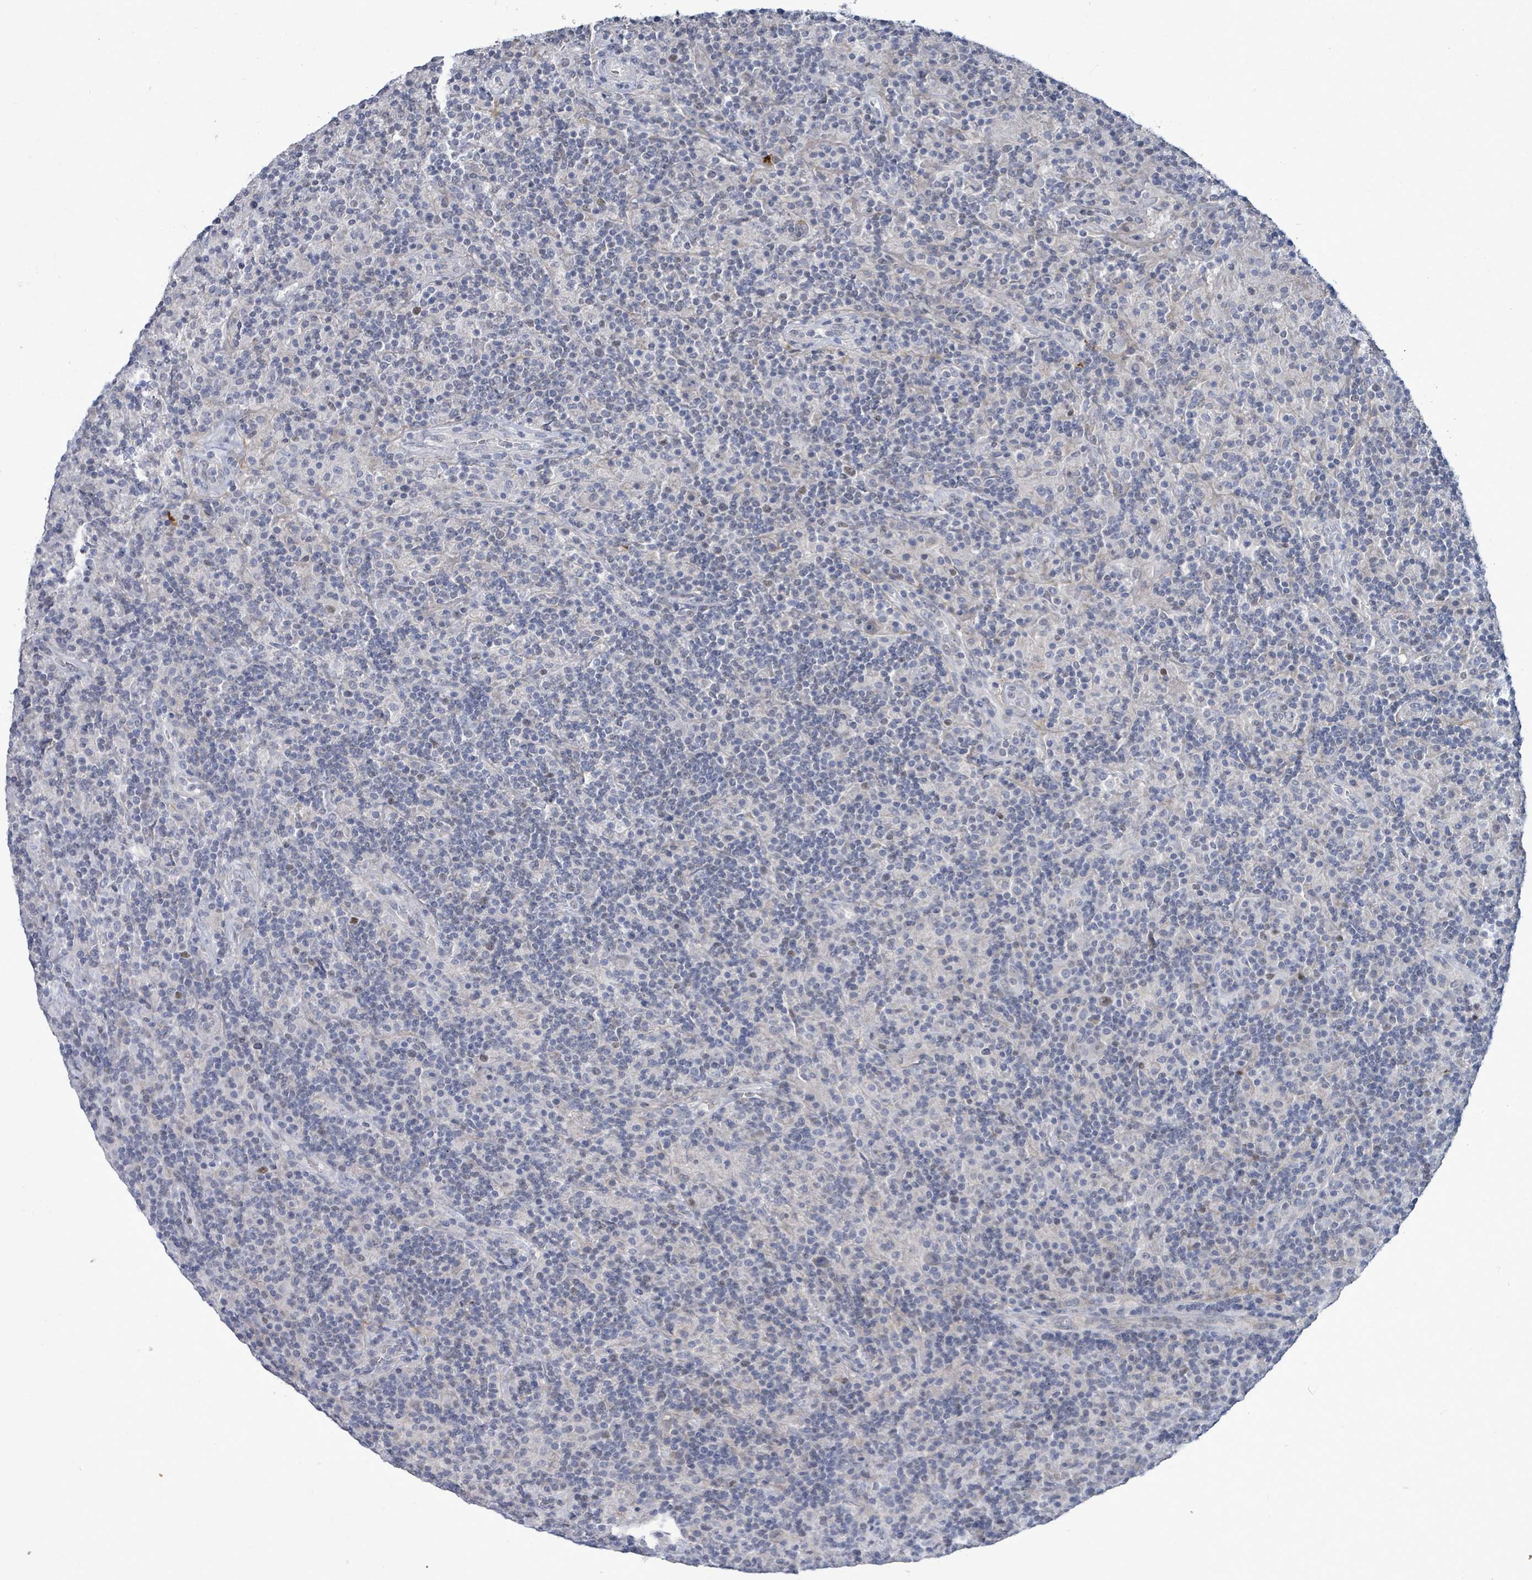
{"staining": {"intensity": "negative", "quantity": "none", "location": "none"}, "tissue": "lymphoma", "cell_type": "Tumor cells", "image_type": "cancer", "snomed": [{"axis": "morphology", "description": "Hodgkin's disease, NOS"}, {"axis": "topography", "description": "Lymph node"}], "caption": "Human lymphoma stained for a protein using immunohistochemistry (IHC) shows no staining in tumor cells.", "gene": "ZFPM1", "patient": {"sex": "male", "age": 70}}